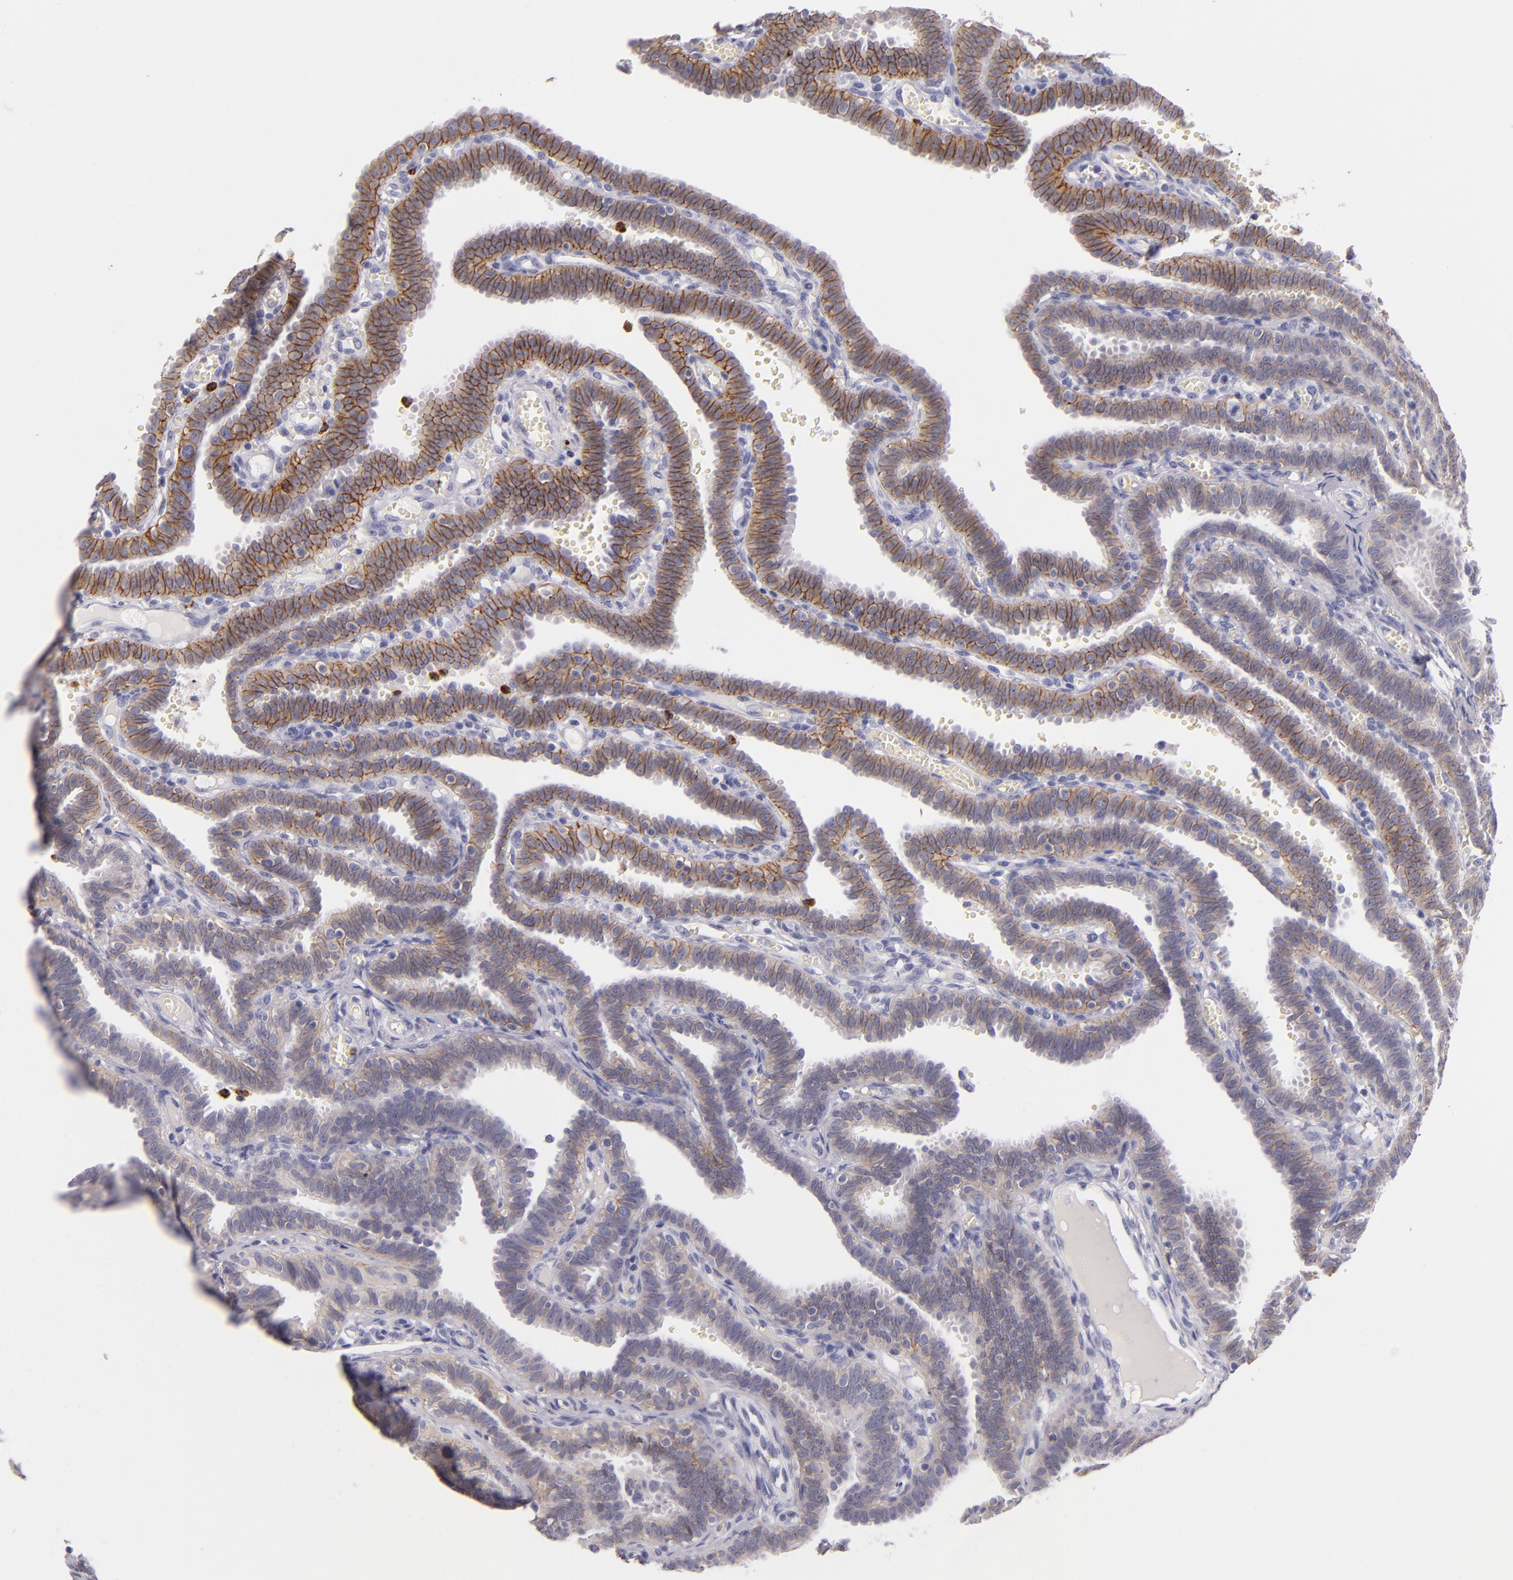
{"staining": {"intensity": "moderate", "quantity": "25%-75%", "location": "cytoplasmic/membranous"}, "tissue": "fallopian tube", "cell_type": "Glandular cells", "image_type": "normal", "snomed": [{"axis": "morphology", "description": "Normal tissue, NOS"}, {"axis": "topography", "description": "Fallopian tube"}], "caption": "Immunohistochemical staining of normal fallopian tube demonstrates medium levels of moderate cytoplasmic/membranous staining in about 25%-75% of glandular cells. The staining is performed using DAB brown chromogen to label protein expression. The nuclei are counter-stained blue using hematoxylin.", "gene": "CDH3", "patient": {"sex": "female", "age": 29}}